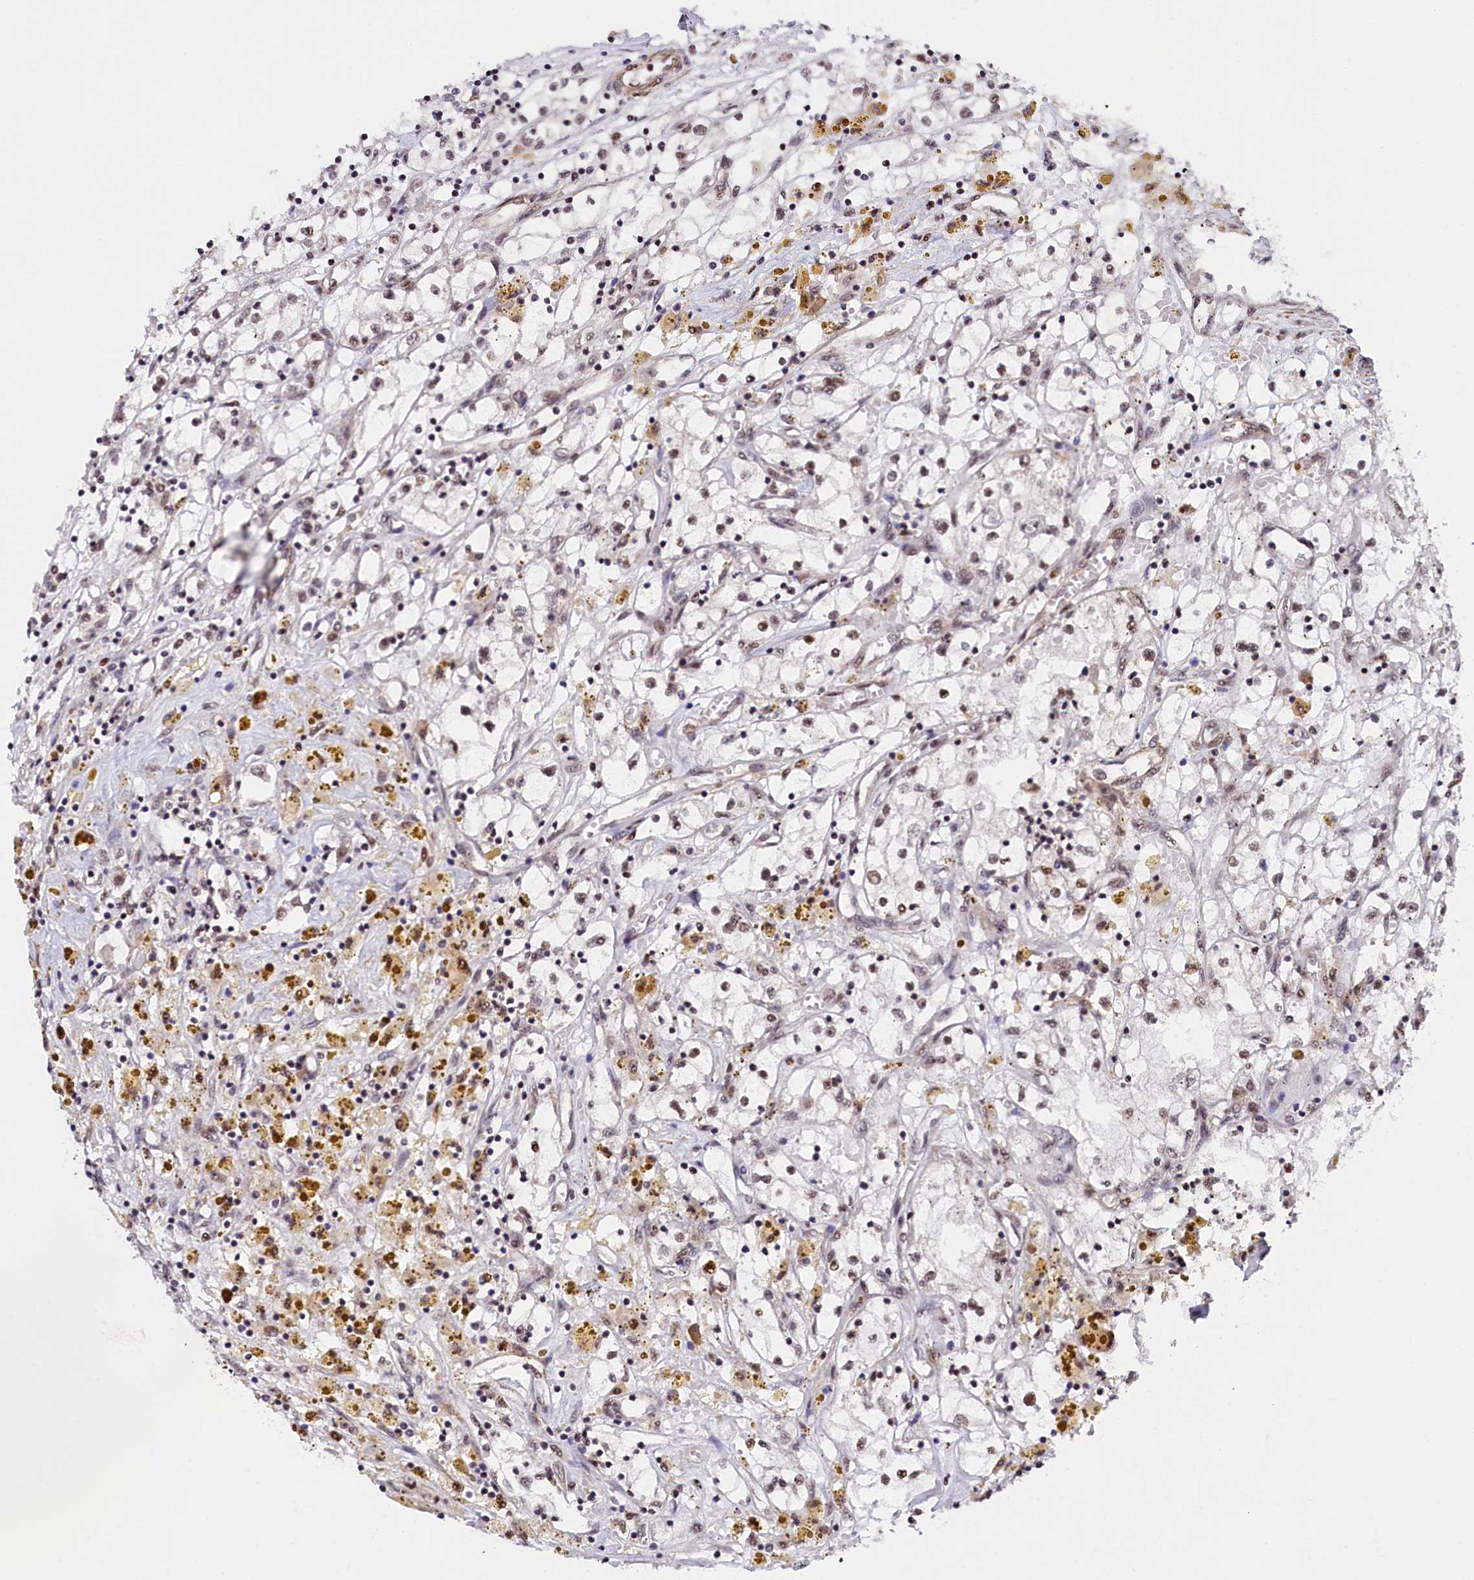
{"staining": {"intensity": "weak", "quantity": ">75%", "location": "nuclear"}, "tissue": "renal cancer", "cell_type": "Tumor cells", "image_type": "cancer", "snomed": [{"axis": "morphology", "description": "Adenocarcinoma, NOS"}, {"axis": "topography", "description": "Kidney"}], "caption": "IHC micrograph of adenocarcinoma (renal) stained for a protein (brown), which exhibits low levels of weak nuclear staining in approximately >75% of tumor cells.", "gene": "LEO1", "patient": {"sex": "male", "age": 56}}